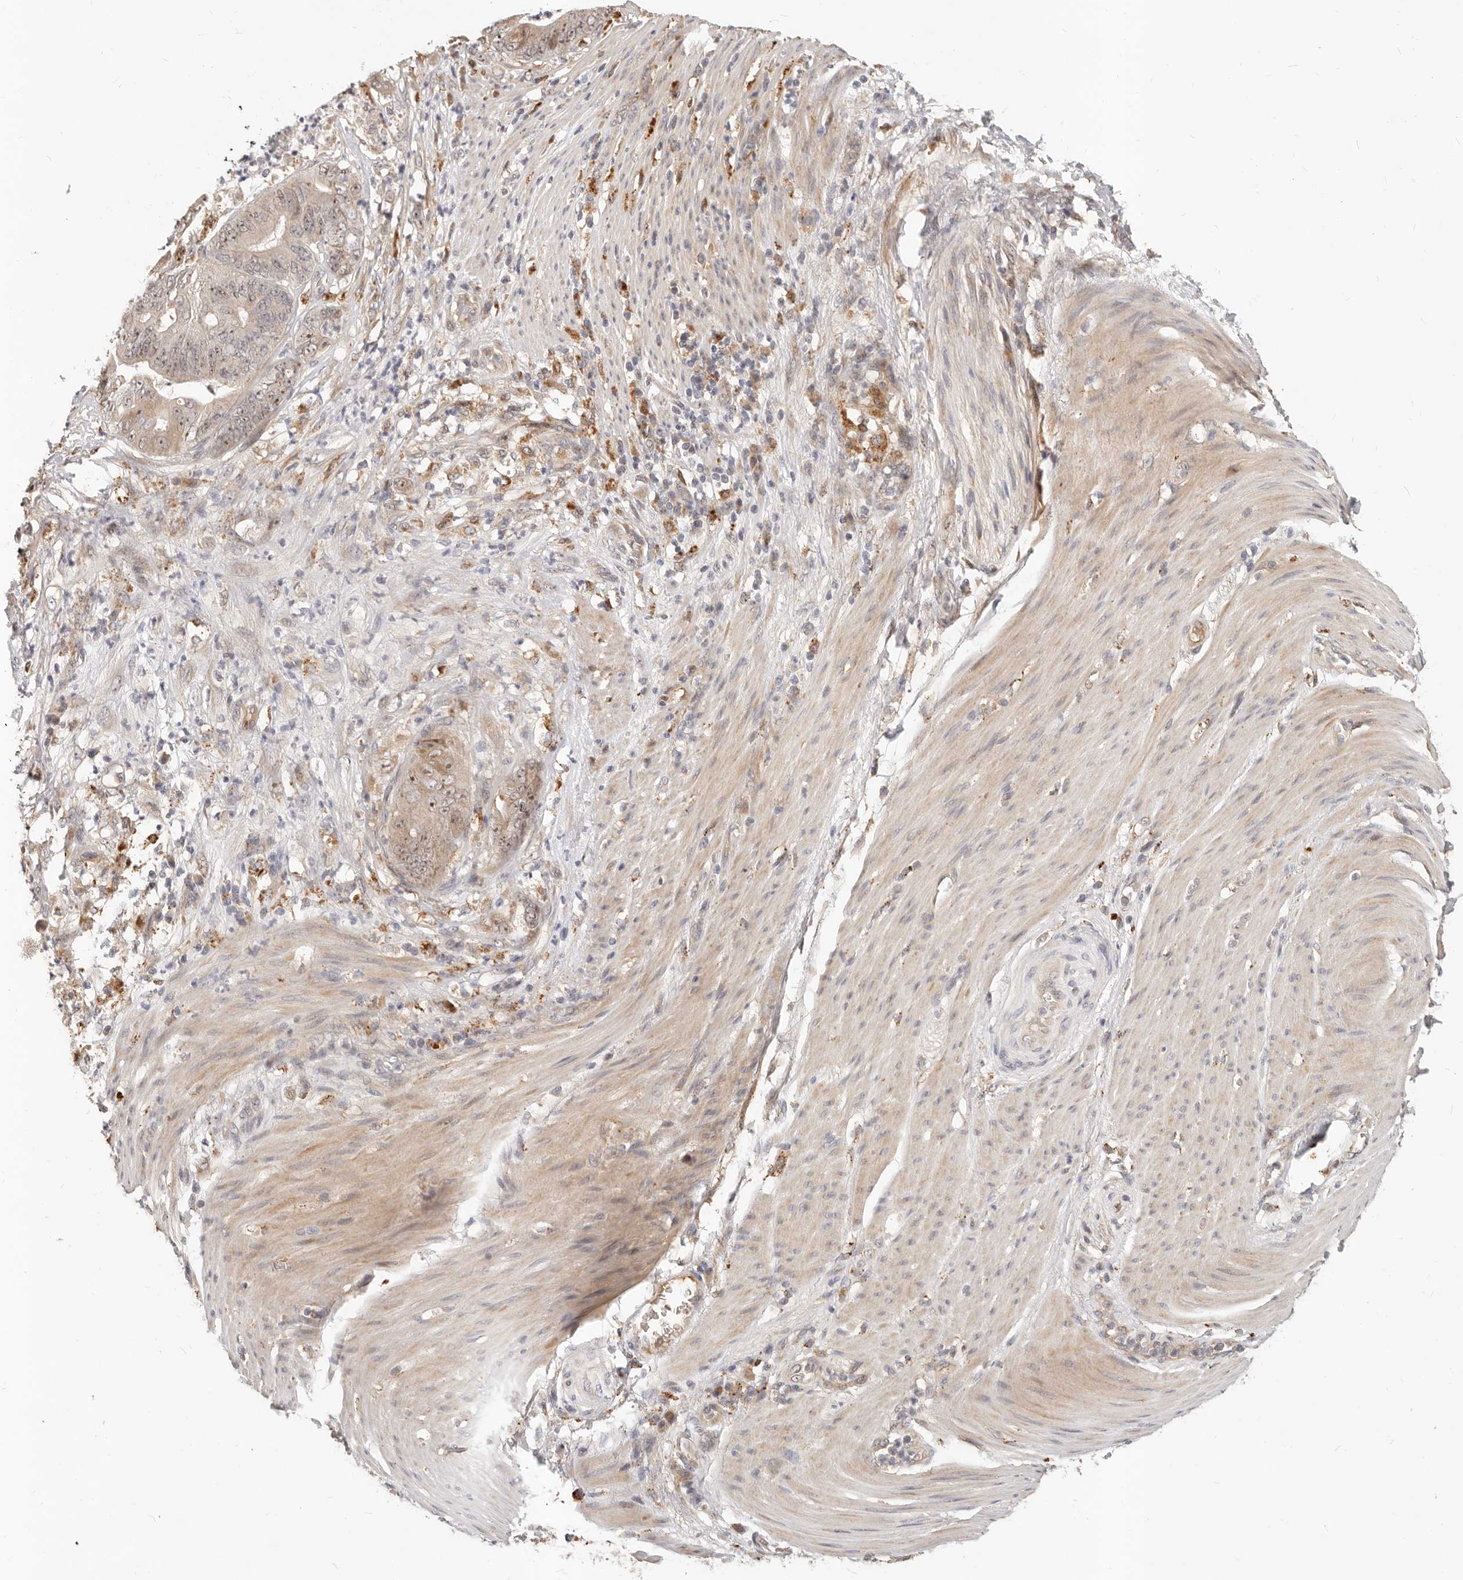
{"staining": {"intensity": "weak", "quantity": "25%-75%", "location": "cytoplasmic/membranous,nuclear"}, "tissue": "stomach cancer", "cell_type": "Tumor cells", "image_type": "cancer", "snomed": [{"axis": "morphology", "description": "Adenocarcinoma, NOS"}, {"axis": "topography", "description": "Stomach"}], "caption": "A high-resolution photomicrograph shows IHC staining of adenocarcinoma (stomach), which demonstrates weak cytoplasmic/membranous and nuclear staining in approximately 25%-75% of tumor cells. (IHC, brightfield microscopy, high magnification).", "gene": "ZRANB1", "patient": {"sex": "female", "age": 73}}